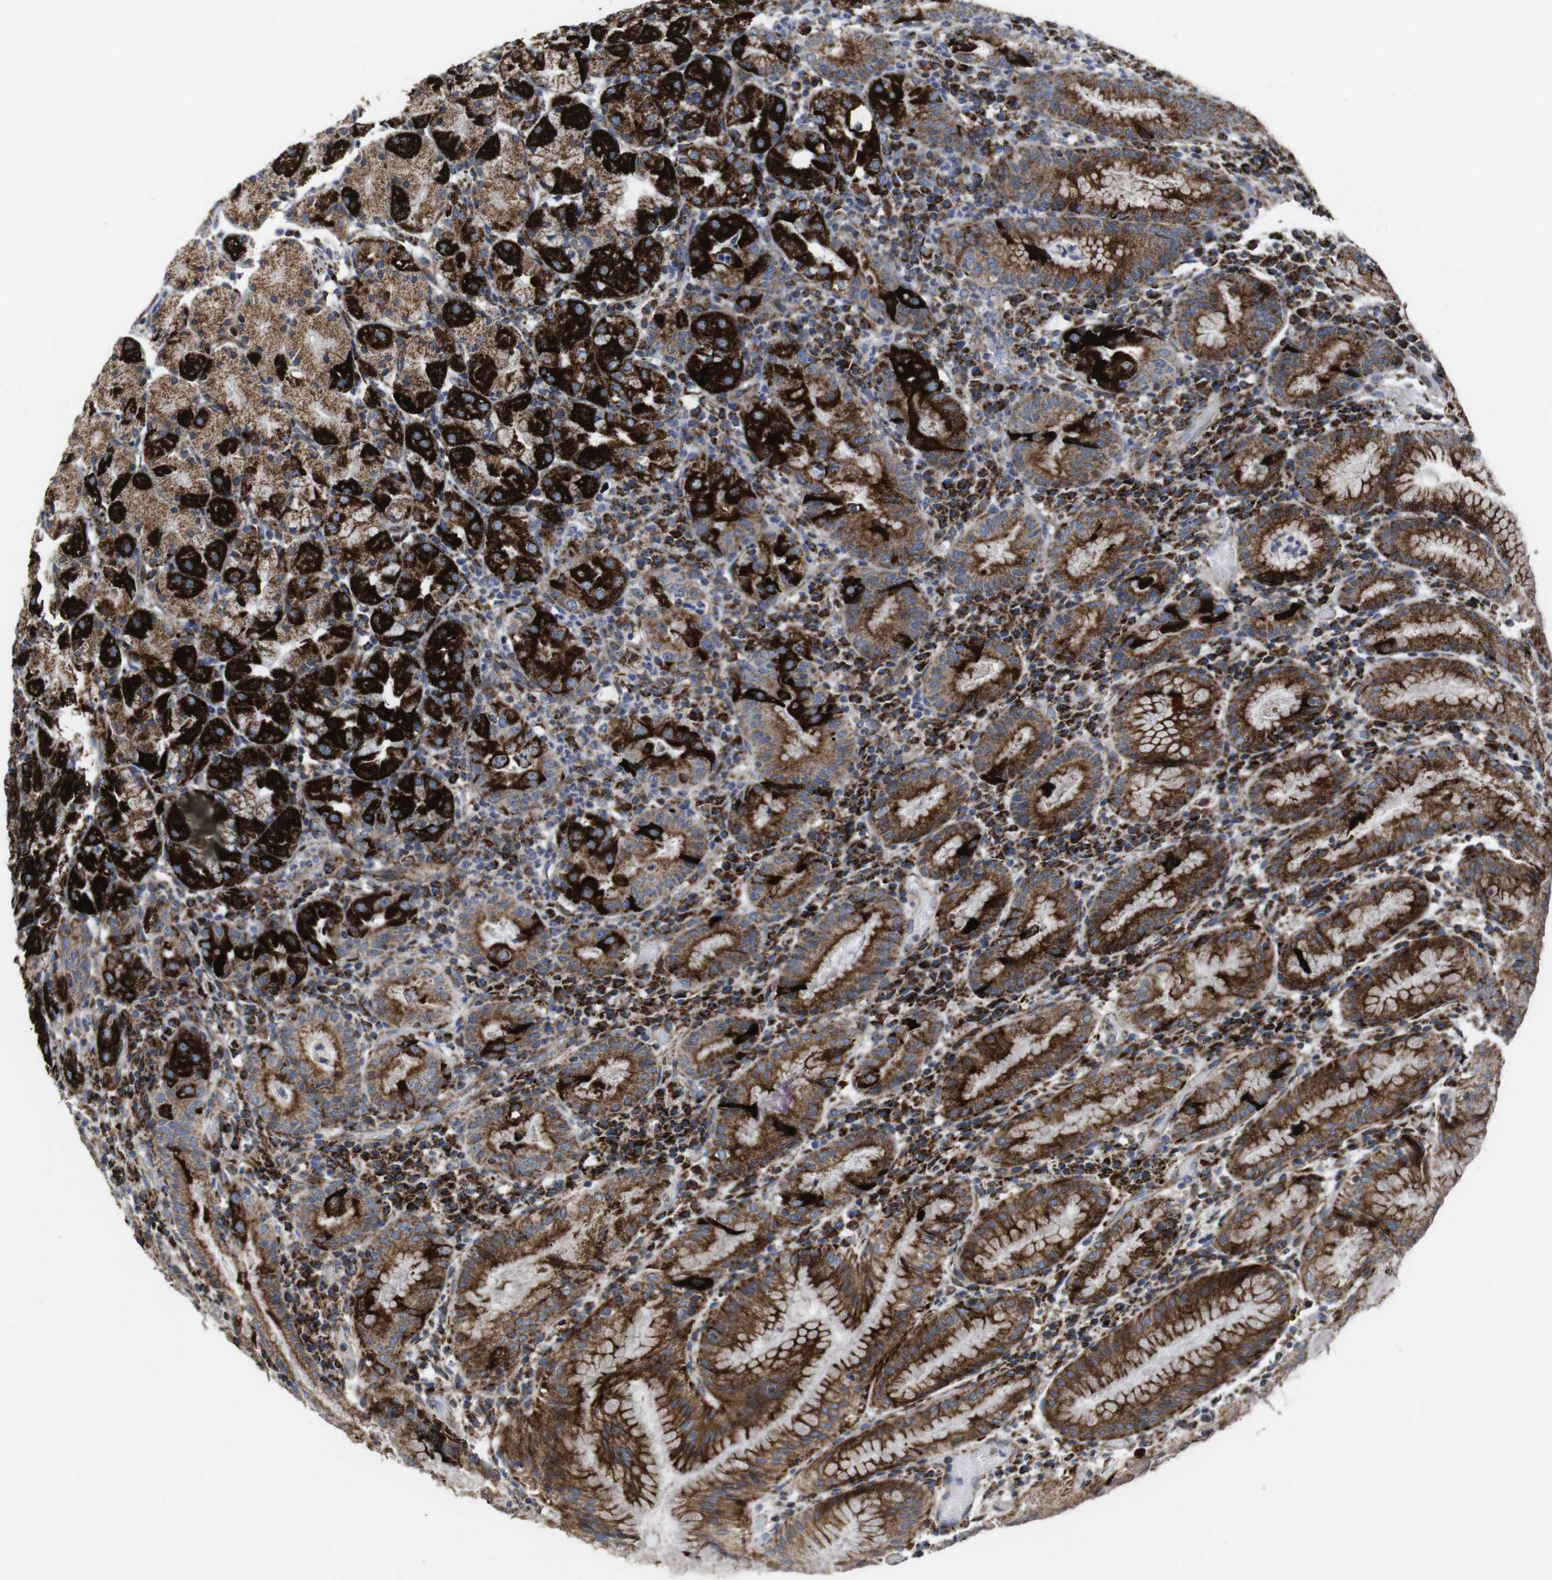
{"staining": {"intensity": "strong", "quantity": ">75%", "location": "cytoplasmic/membranous"}, "tissue": "stomach", "cell_type": "Glandular cells", "image_type": "normal", "snomed": [{"axis": "morphology", "description": "Normal tissue, NOS"}, {"axis": "topography", "description": "Stomach"}, {"axis": "topography", "description": "Stomach, lower"}], "caption": "Glandular cells demonstrate high levels of strong cytoplasmic/membranous positivity in approximately >75% of cells in benign stomach. (DAB IHC, brown staining for protein, blue staining for nuclei).", "gene": "TMEM192", "patient": {"sex": "female", "age": 75}}